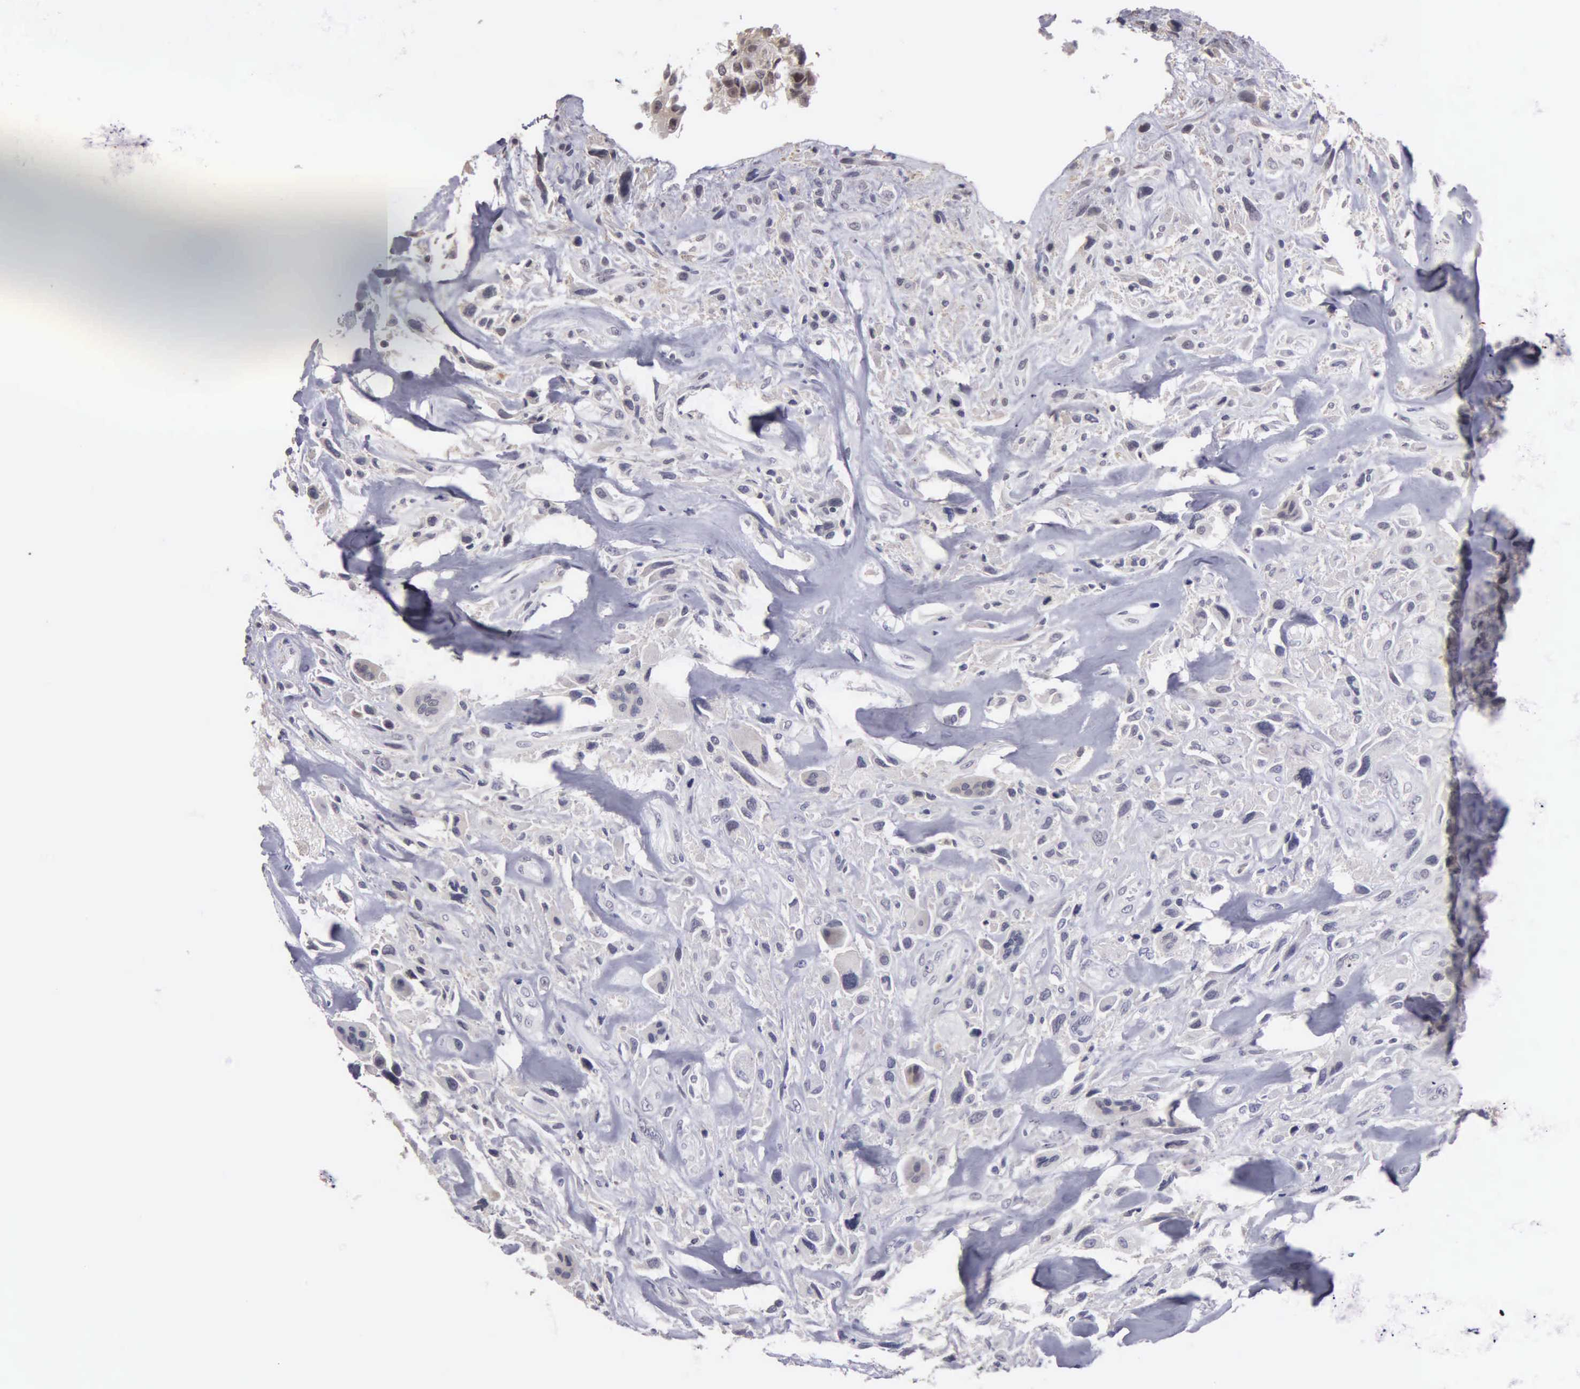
{"staining": {"intensity": "negative", "quantity": "none", "location": "none"}, "tissue": "breast cancer", "cell_type": "Tumor cells", "image_type": "cancer", "snomed": [{"axis": "morphology", "description": "Neoplasm, malignant, NOS"}, {"axis": "topography", "description": "Breast"}], "caption": "Human breast cancer stained for a protein using immunohistochemistry (IHC) displays no staining in tumor cells.", "gene": "BRD1", "patient": {"sex": "female", "age": 50}}